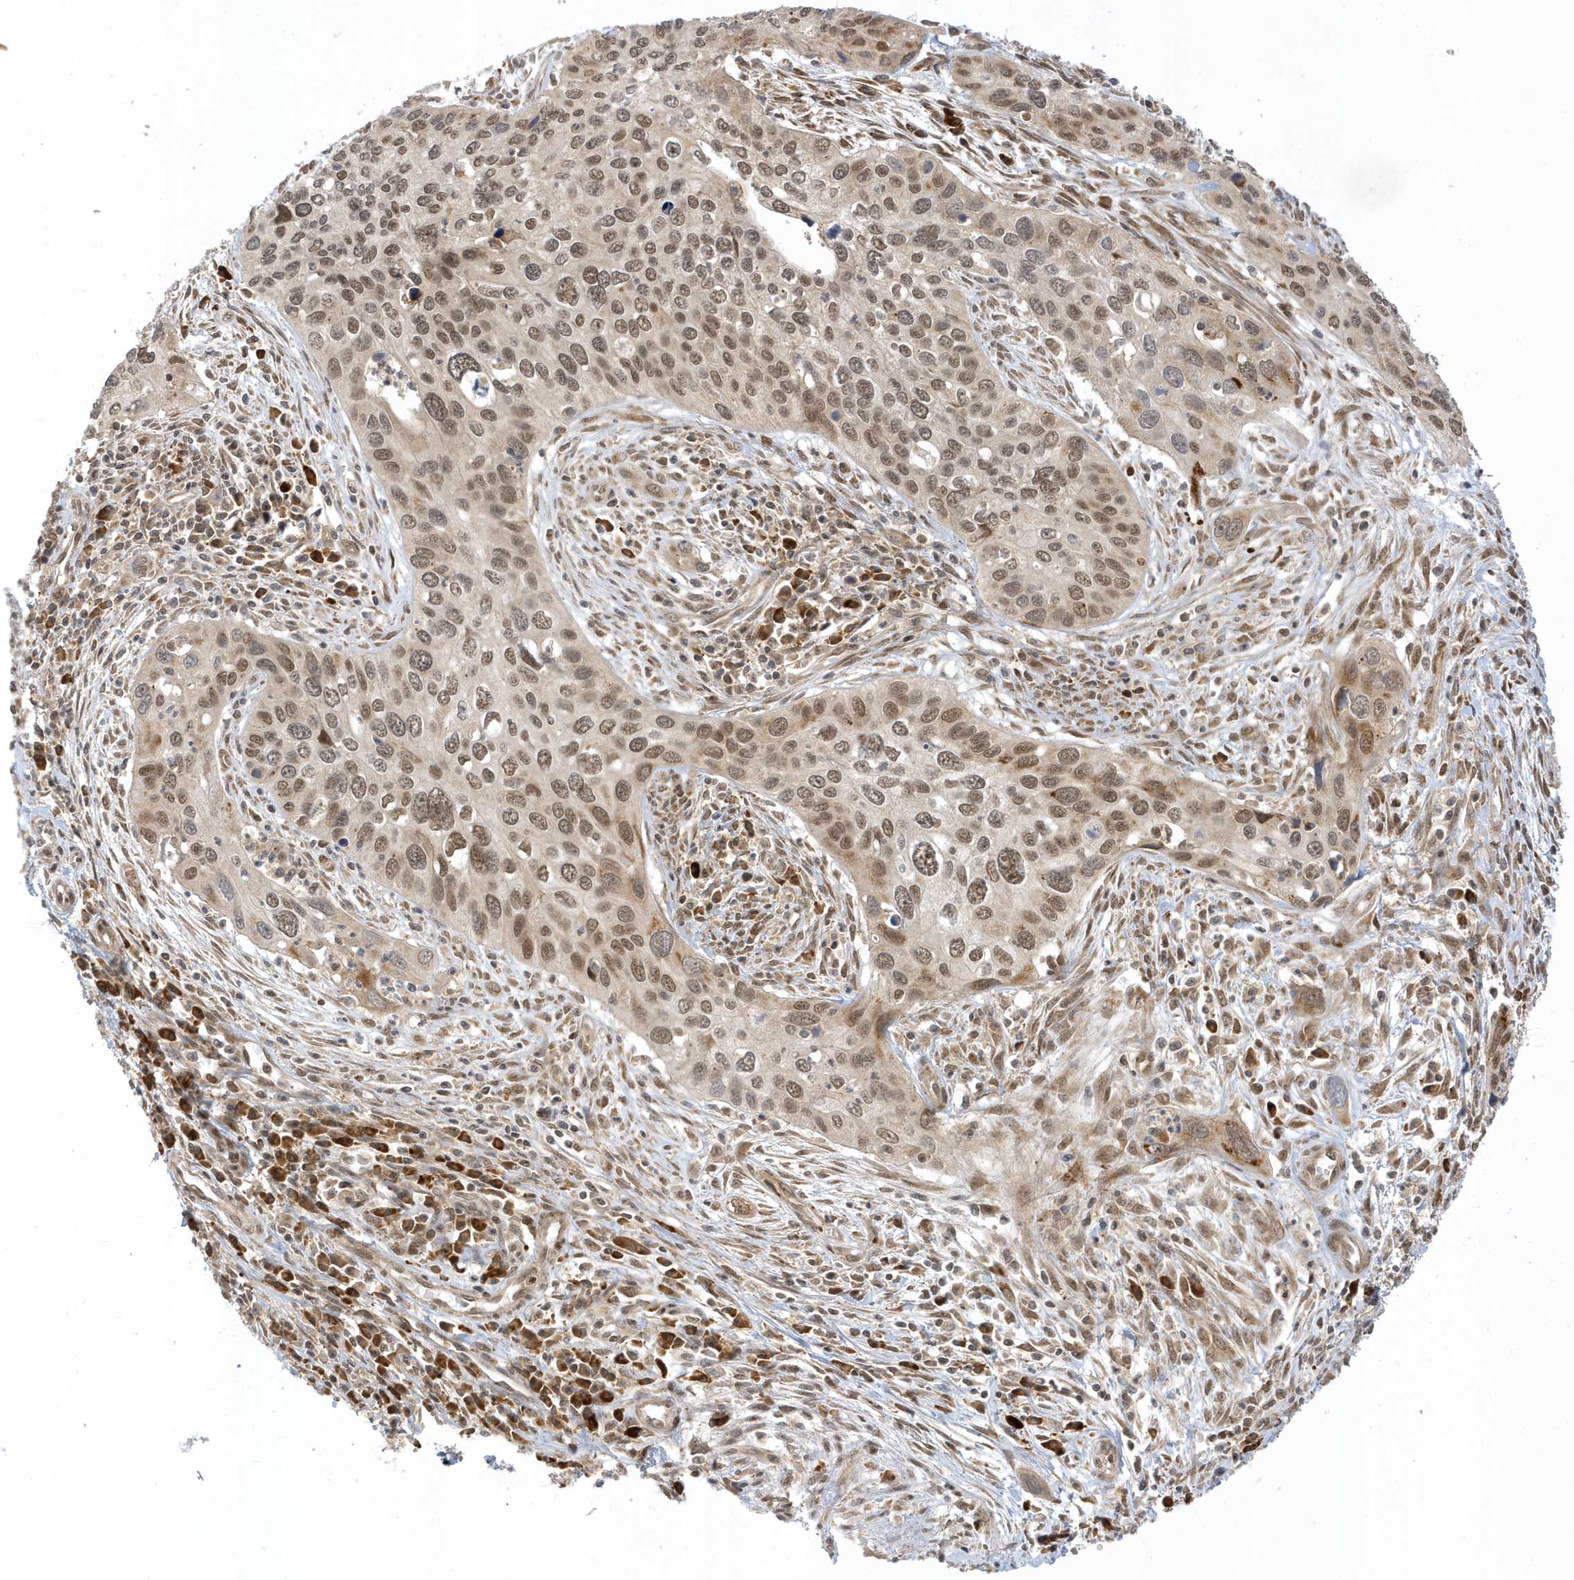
{"staining": {"intensity": "moderate", "quantity": "25%-75%", "location": "nuclear"}, "tissue": "cervical cancer", "cell_type": "Tumor cells", "image_type": "cancer", "snomed": [{"axis": "morphology", "description": "Squamous cell carcinoma, NOS"}, {"axis": "topography", "description": "Cervix"}], "caption": "Cervical cancer (squamous cell carcinoma) stained with immunohistochemistry shows moderate nuclear expression in about 25%-75% of tumor cells.", "gene": "METTL21A", "patient": {"sex": "female", "age": 55}}